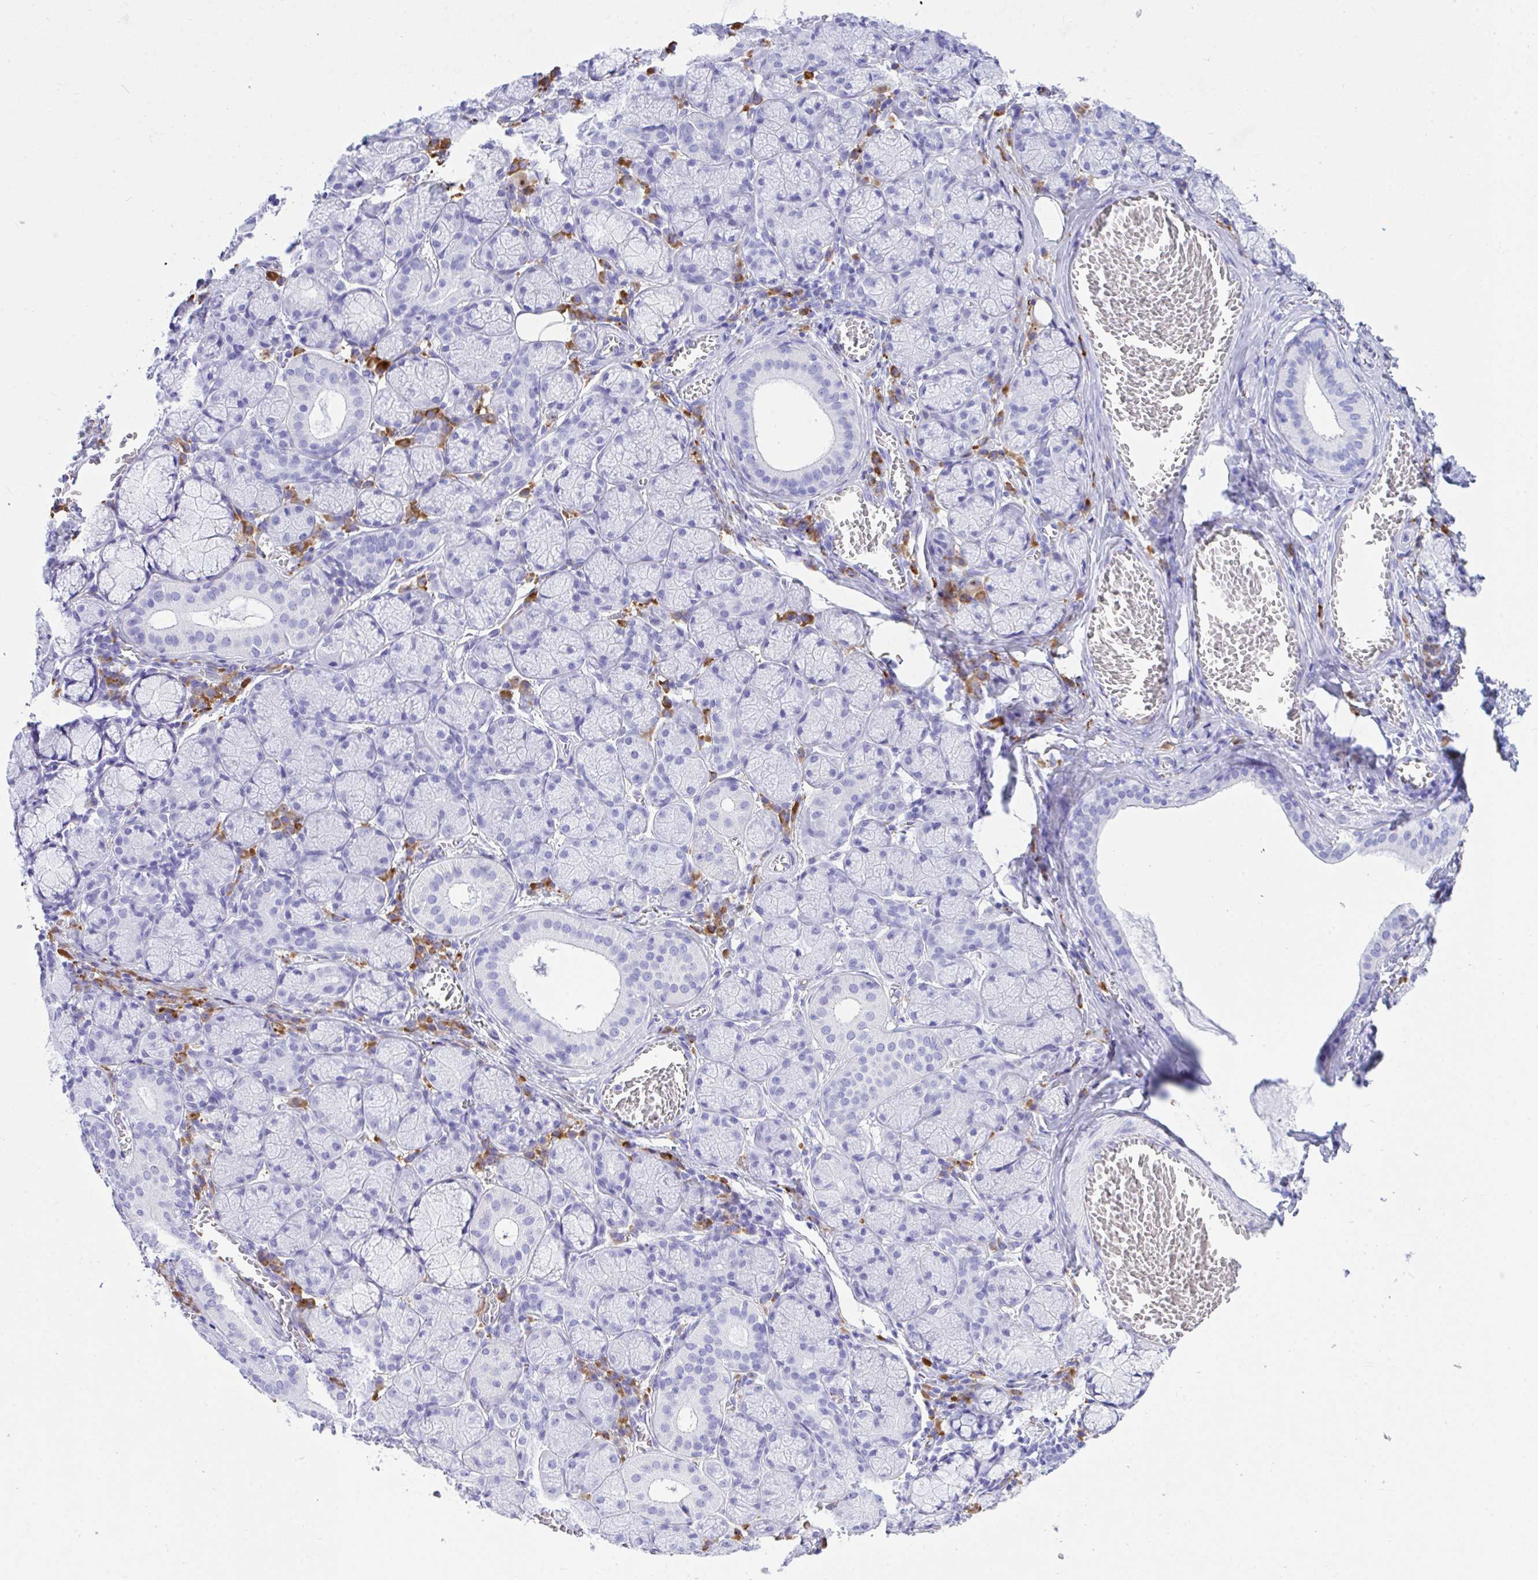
{"staining": {"intensity": "negative", "quantity": "none", "location": "none"}, "tissue": "salivary gland", "cell_type": "Glandular cells", "image_type": "normal", "snomed": [{"axis": "morphology", "description": "Normal tissue, NOS"}, {"axis": "topography", "description": "Salivary gland"}], "caption": "Salivary gland was stained to show a protein in brown. There is no significant positivity in glandular cells.", "gene": "BEST4", "patient": {"sex": "female", "age": 24}}